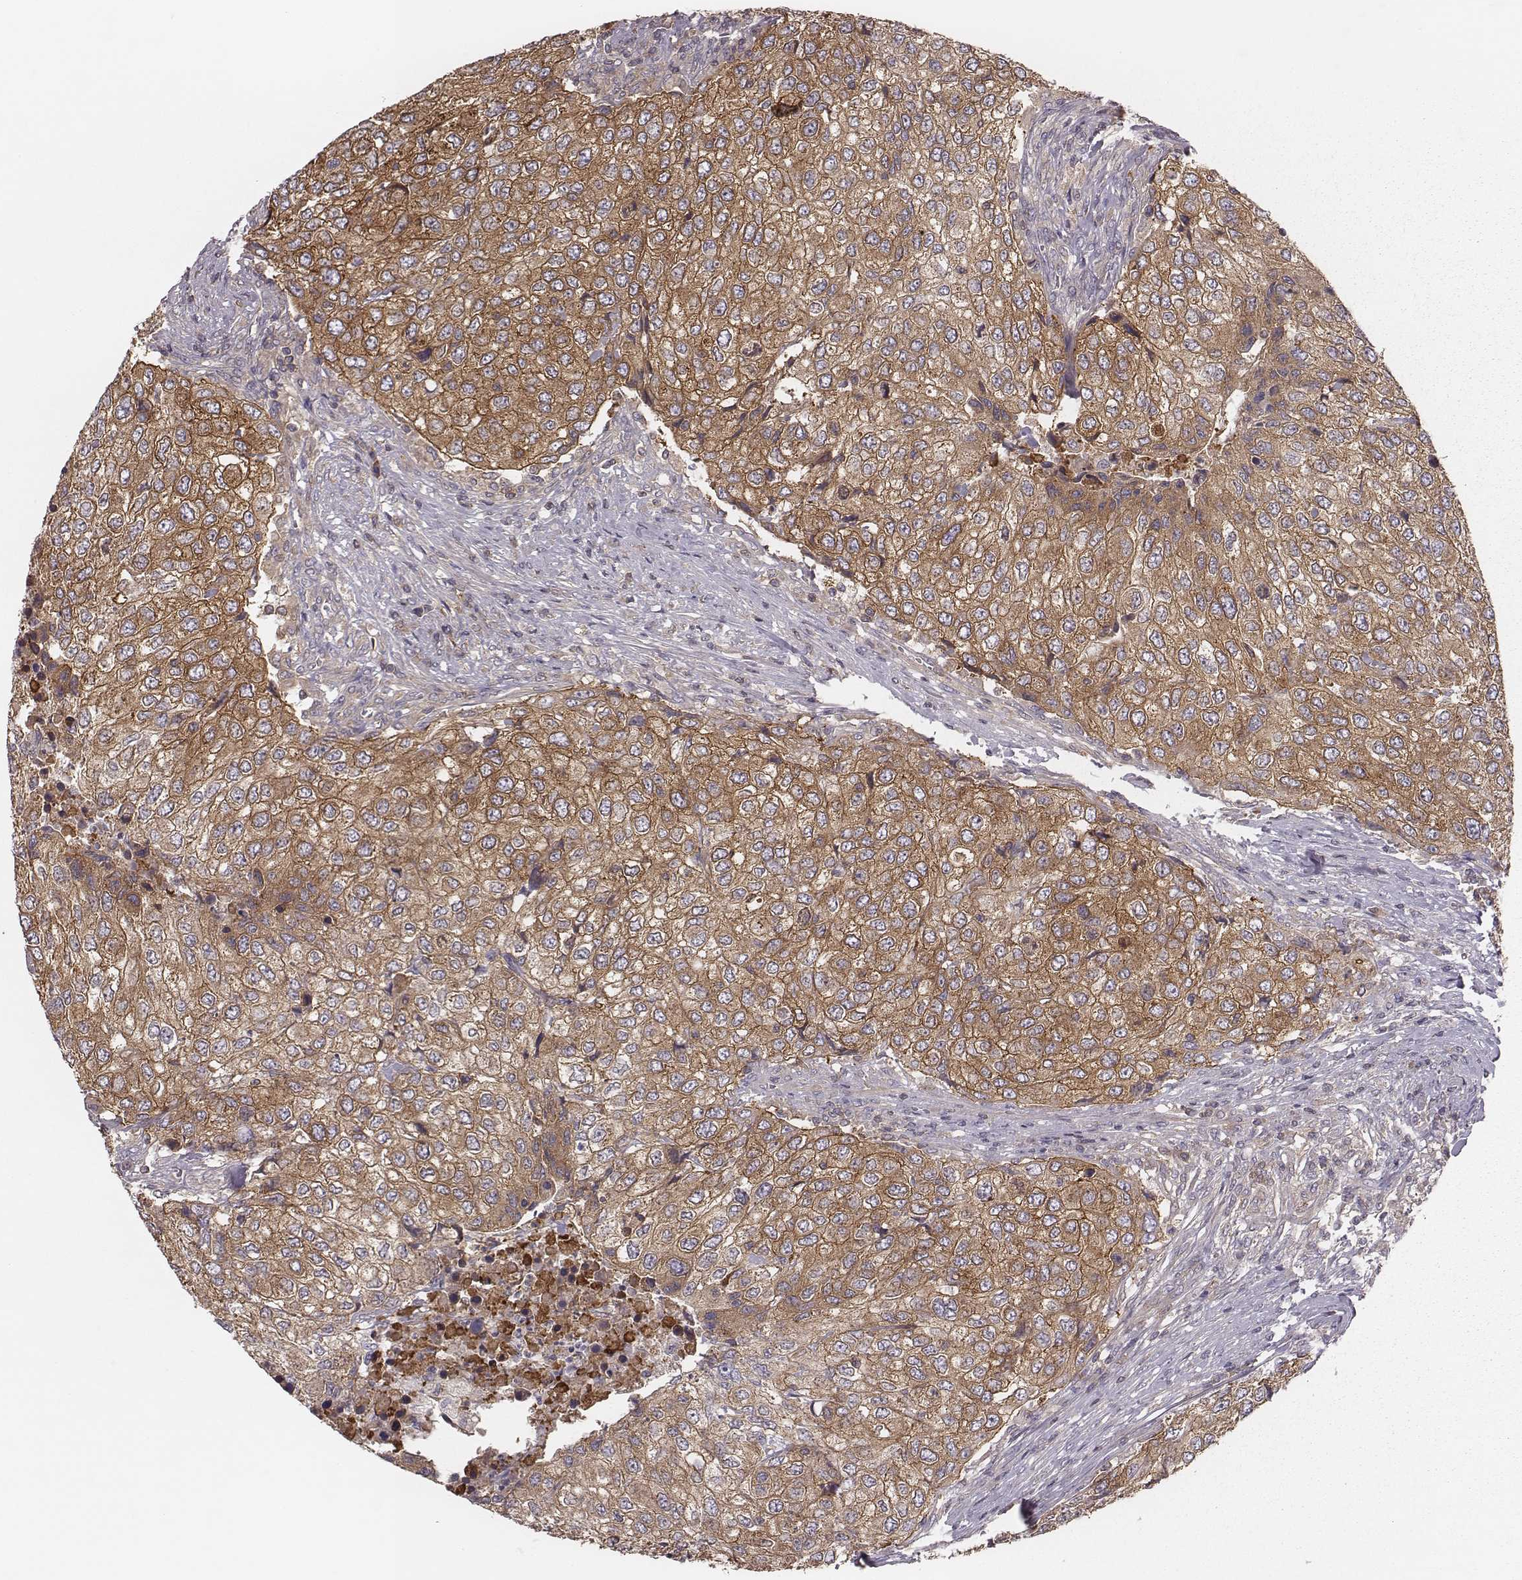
{"staining": {"intensity": "moderate", "quantity": ">75%", "location": "cytoplasmic/membranous"}, "tissue": "urothelial cancer", "cell_type": "Tumor cells", "image_type": "cancer", "snomed": [{"axis": "morphology", "description": "Urothelial carcinoma, High grade"}, {"axis": "topography", "description": "Urinary bladder"}], "caption": "Urothelial carcinoma (high-grade) was stained to show a protein in brown. There is medium levels of moderate cytoplasmic/membranous expression in approximately >75% of tumor cells.", "gene": "CAD", "patient": {"sex": "female", "age": 78}}